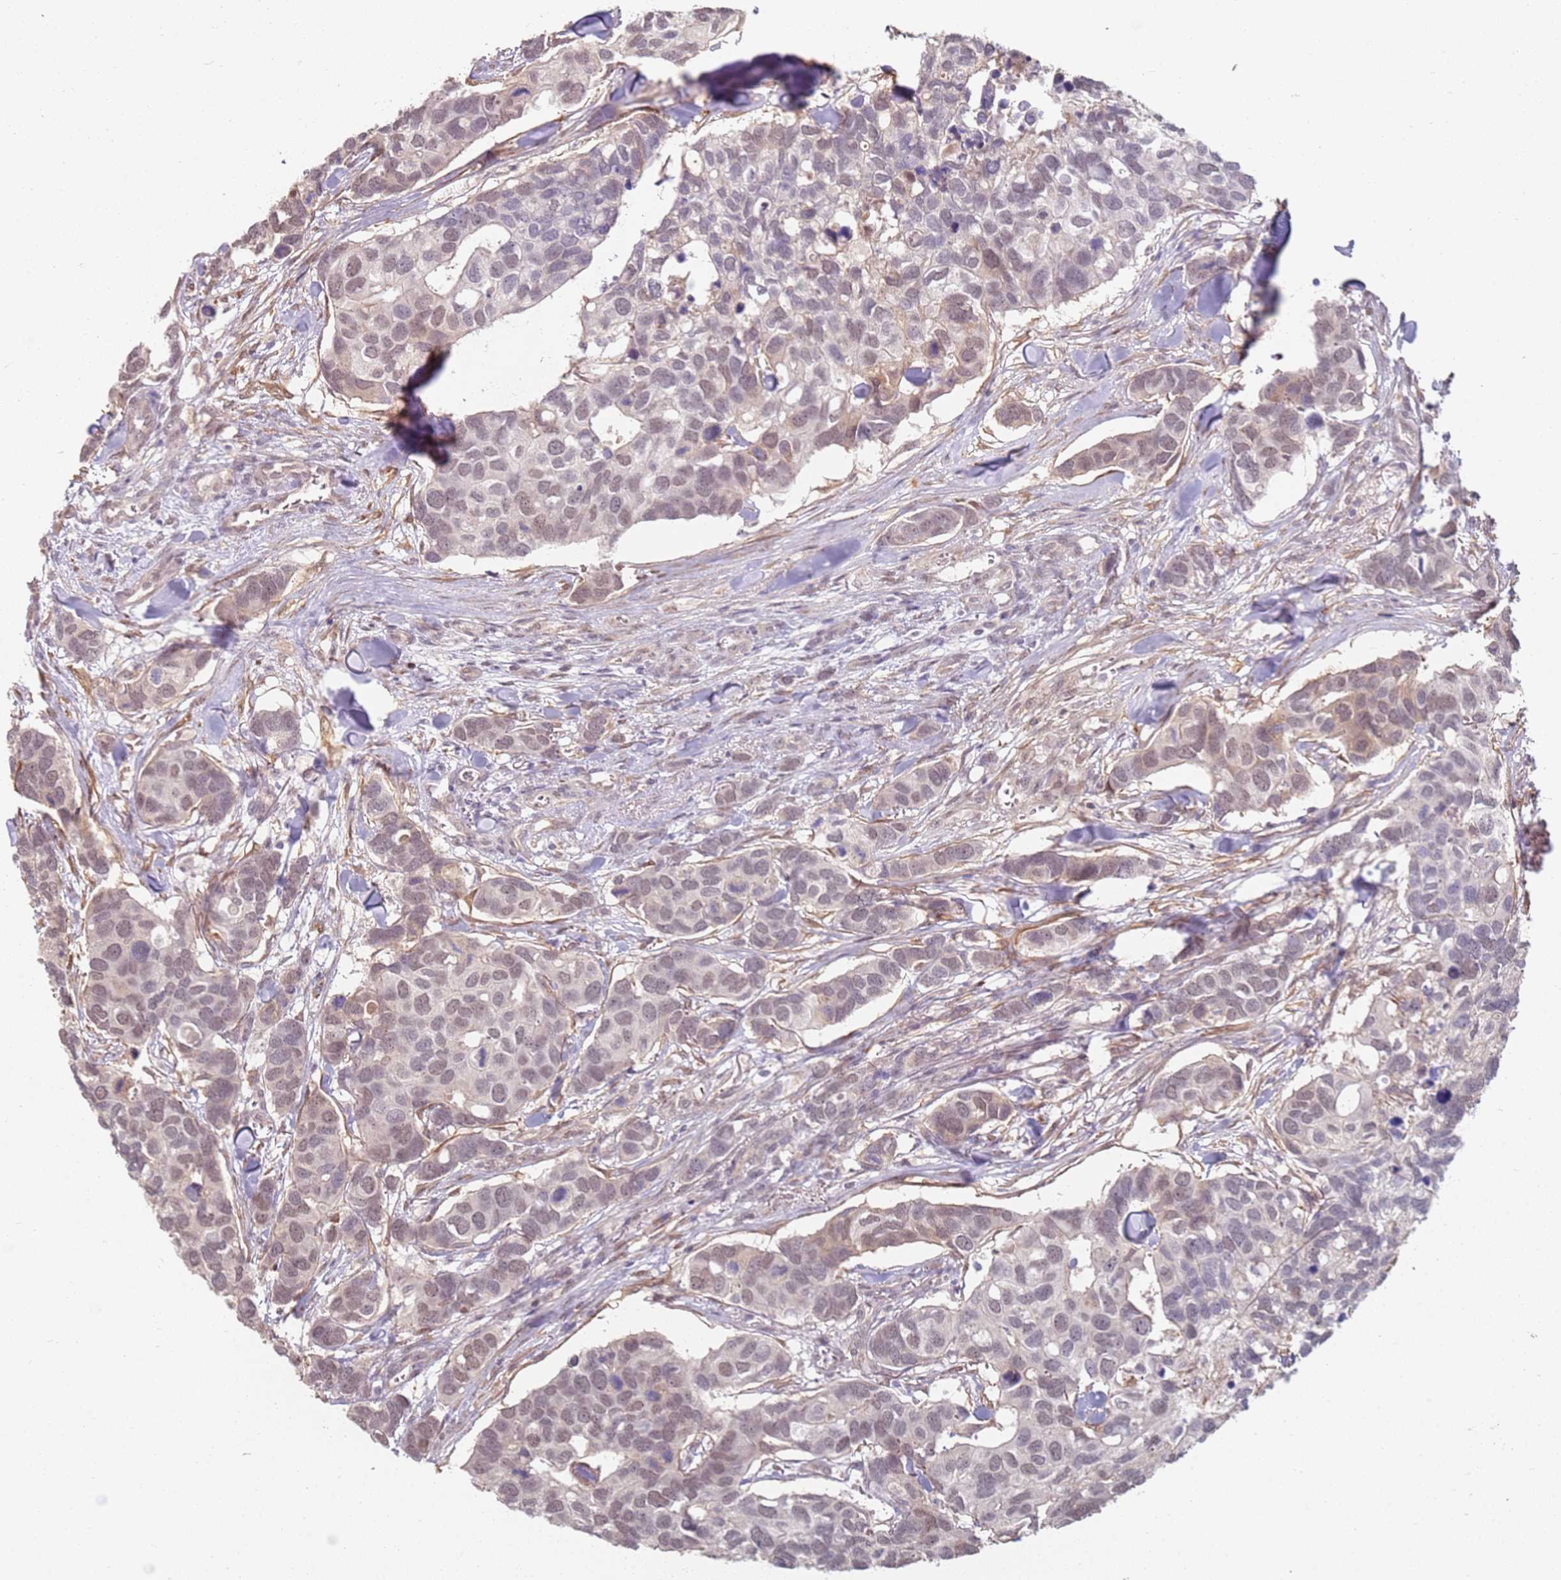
{"staining": {"intensity": "weak", "quantity": ">75%", "location": "nuclear"}, "tissue": "breast cancer", "cell_type": "Tumor cells", "image_type": "cancer", "snomed": [{"axis": "morphology", "description": "Duct carcinoma"}, {"axis": "topography", "description": "Breast"}], "caption": "Breast intraductal carcinoma was stained to show a protein in brown. There is low levels of weak nuclear positivity in approximately >75% of tumor cells.", "gene": "WDR93", "patient": {"sex": "female", "age": 83}}